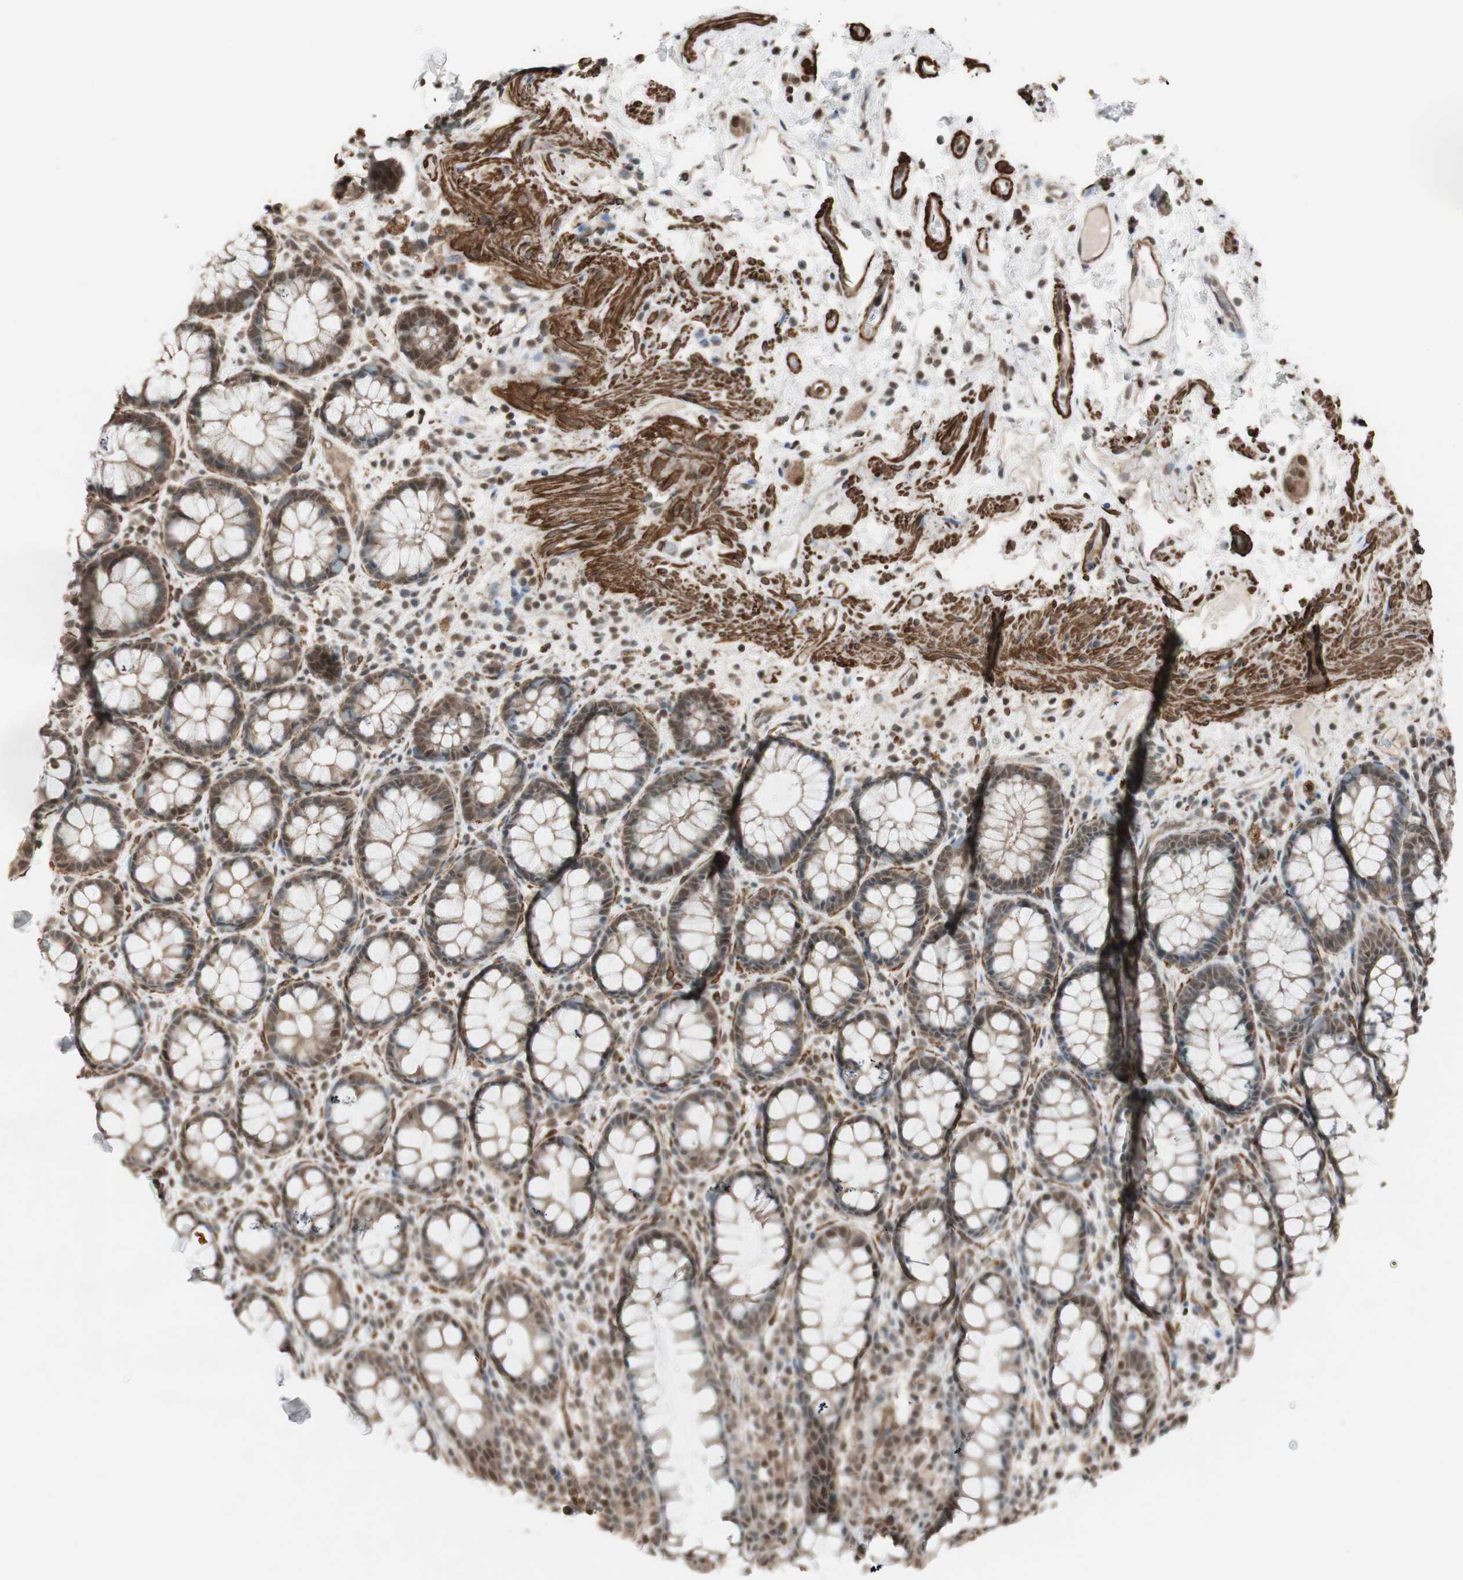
{"staining": {"intensity": "weak", "quantity": ">75%", "location": "cytoplasmic/membranous,nuclear"}, "tissue": "rectum", "cell_type": "Glandular cells", "image_type": "normal", "snomed": [{"axis": "morphology", "description": "Normal tissue, NOS"}, {"axis": "topography", "description": "Rectum"}], "caption": "Immunohistochemistry of unremarkable human rectum exhibits low levels of weak cytoplasmic/membranous,nuclear positivity in about >75% of glandular cells.", "gene": "DRAP1", "patient": {"sex": "male", "age": 92}}